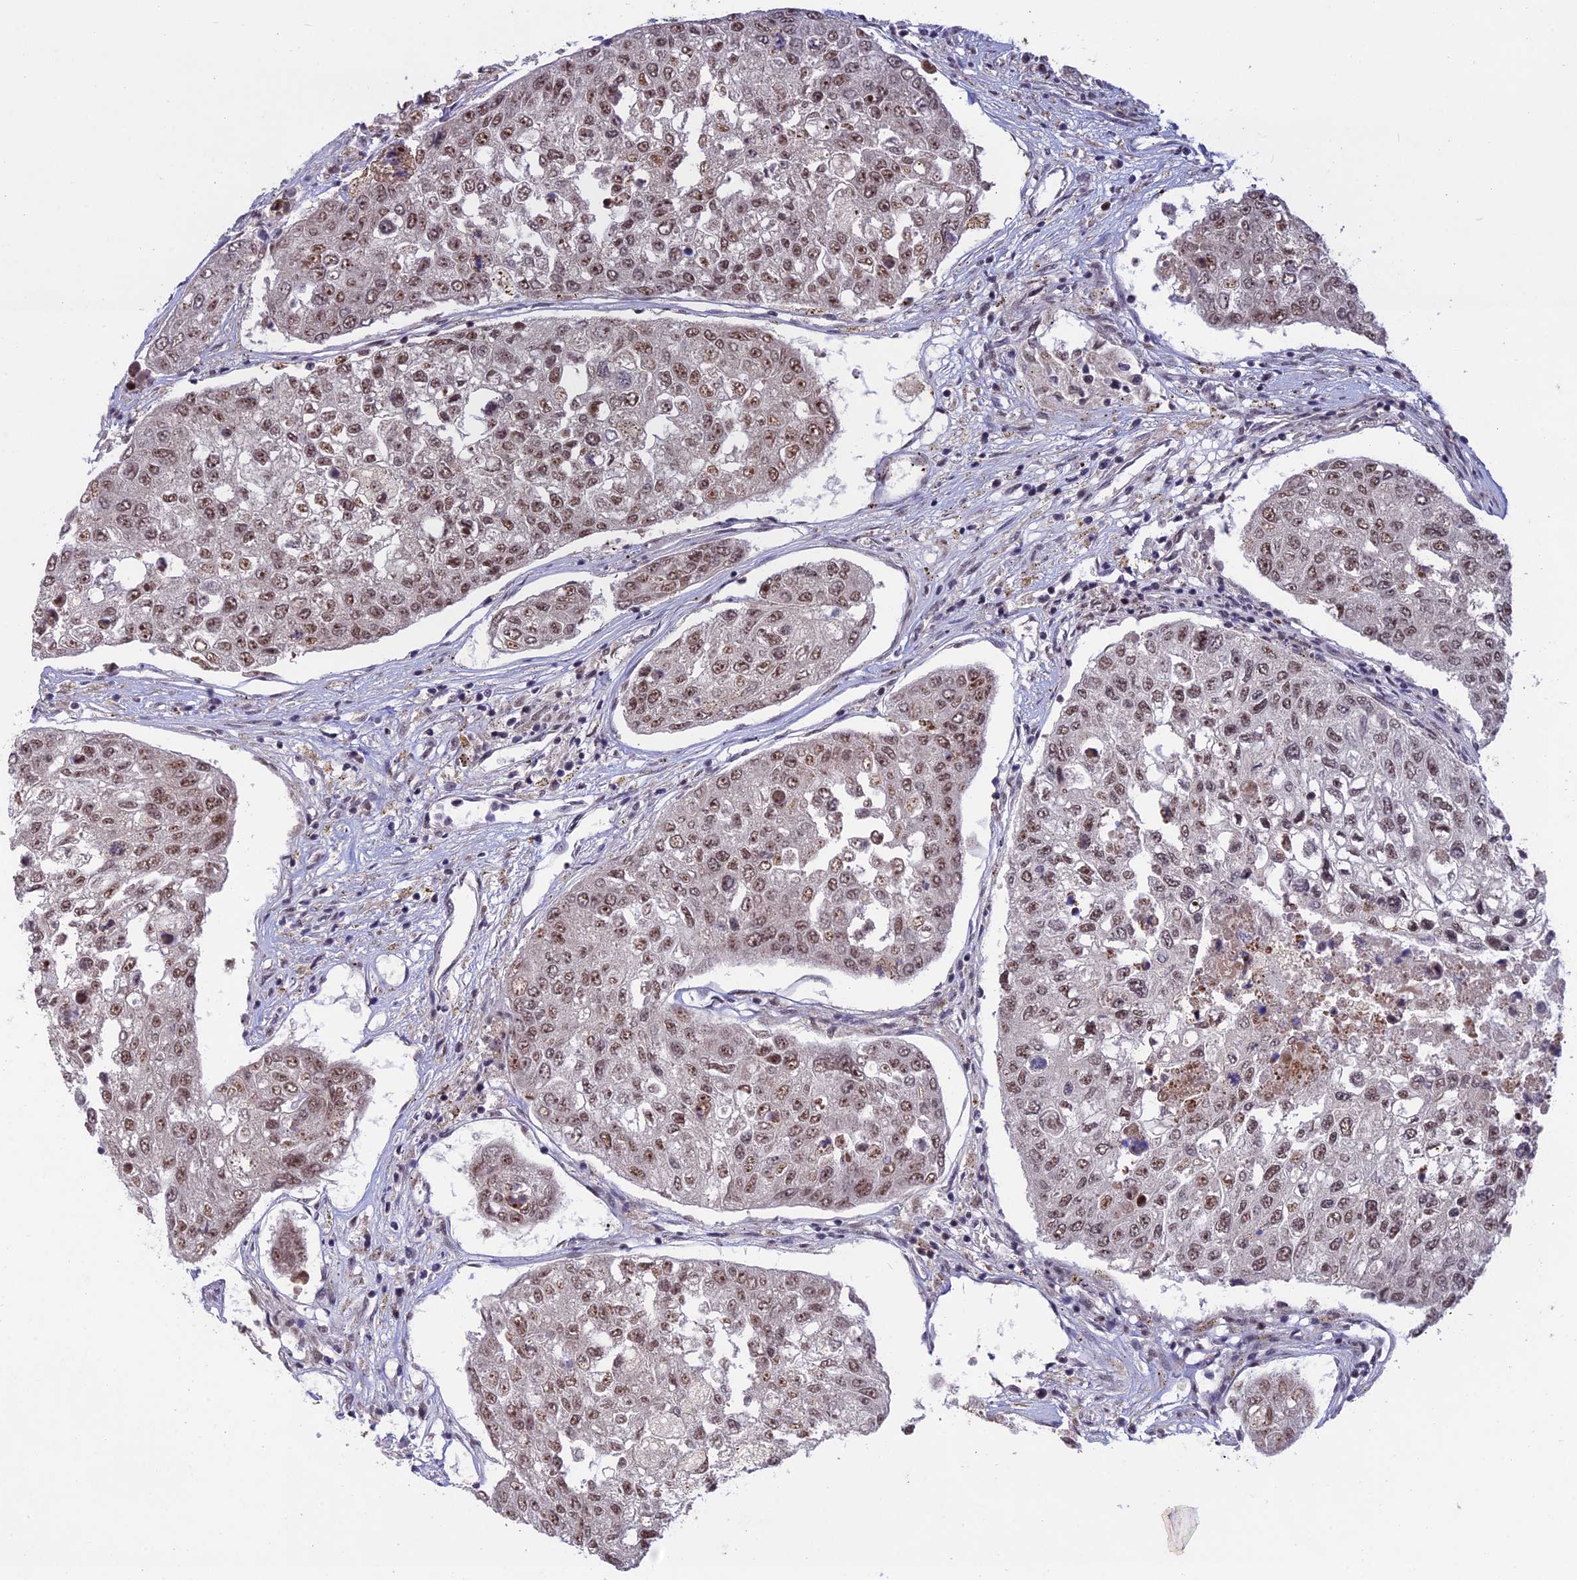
{"staining": {"intensity": "moderate", "quantity": ">75%", "location": "nuclear"}, "tissue": "urothelial cancer", "cell_type": "Tumor cells", "image_type": "cancer", "snomed": [{"axis": "morphology", "description": "Urothelial carcinoma, High grade"}, {"axis": "topography", "description": "Lymph node"}, {"axis": "topography", "description": "Urinary bladder"}], "caption": "Immunohistochemical staining of high-grade urothelial carcinoma exhibits moderate nuclear protein expression in about >75% of tumor cells.", "gene": "POLR2C", "patient": {"sex": "male", "age": 51}}